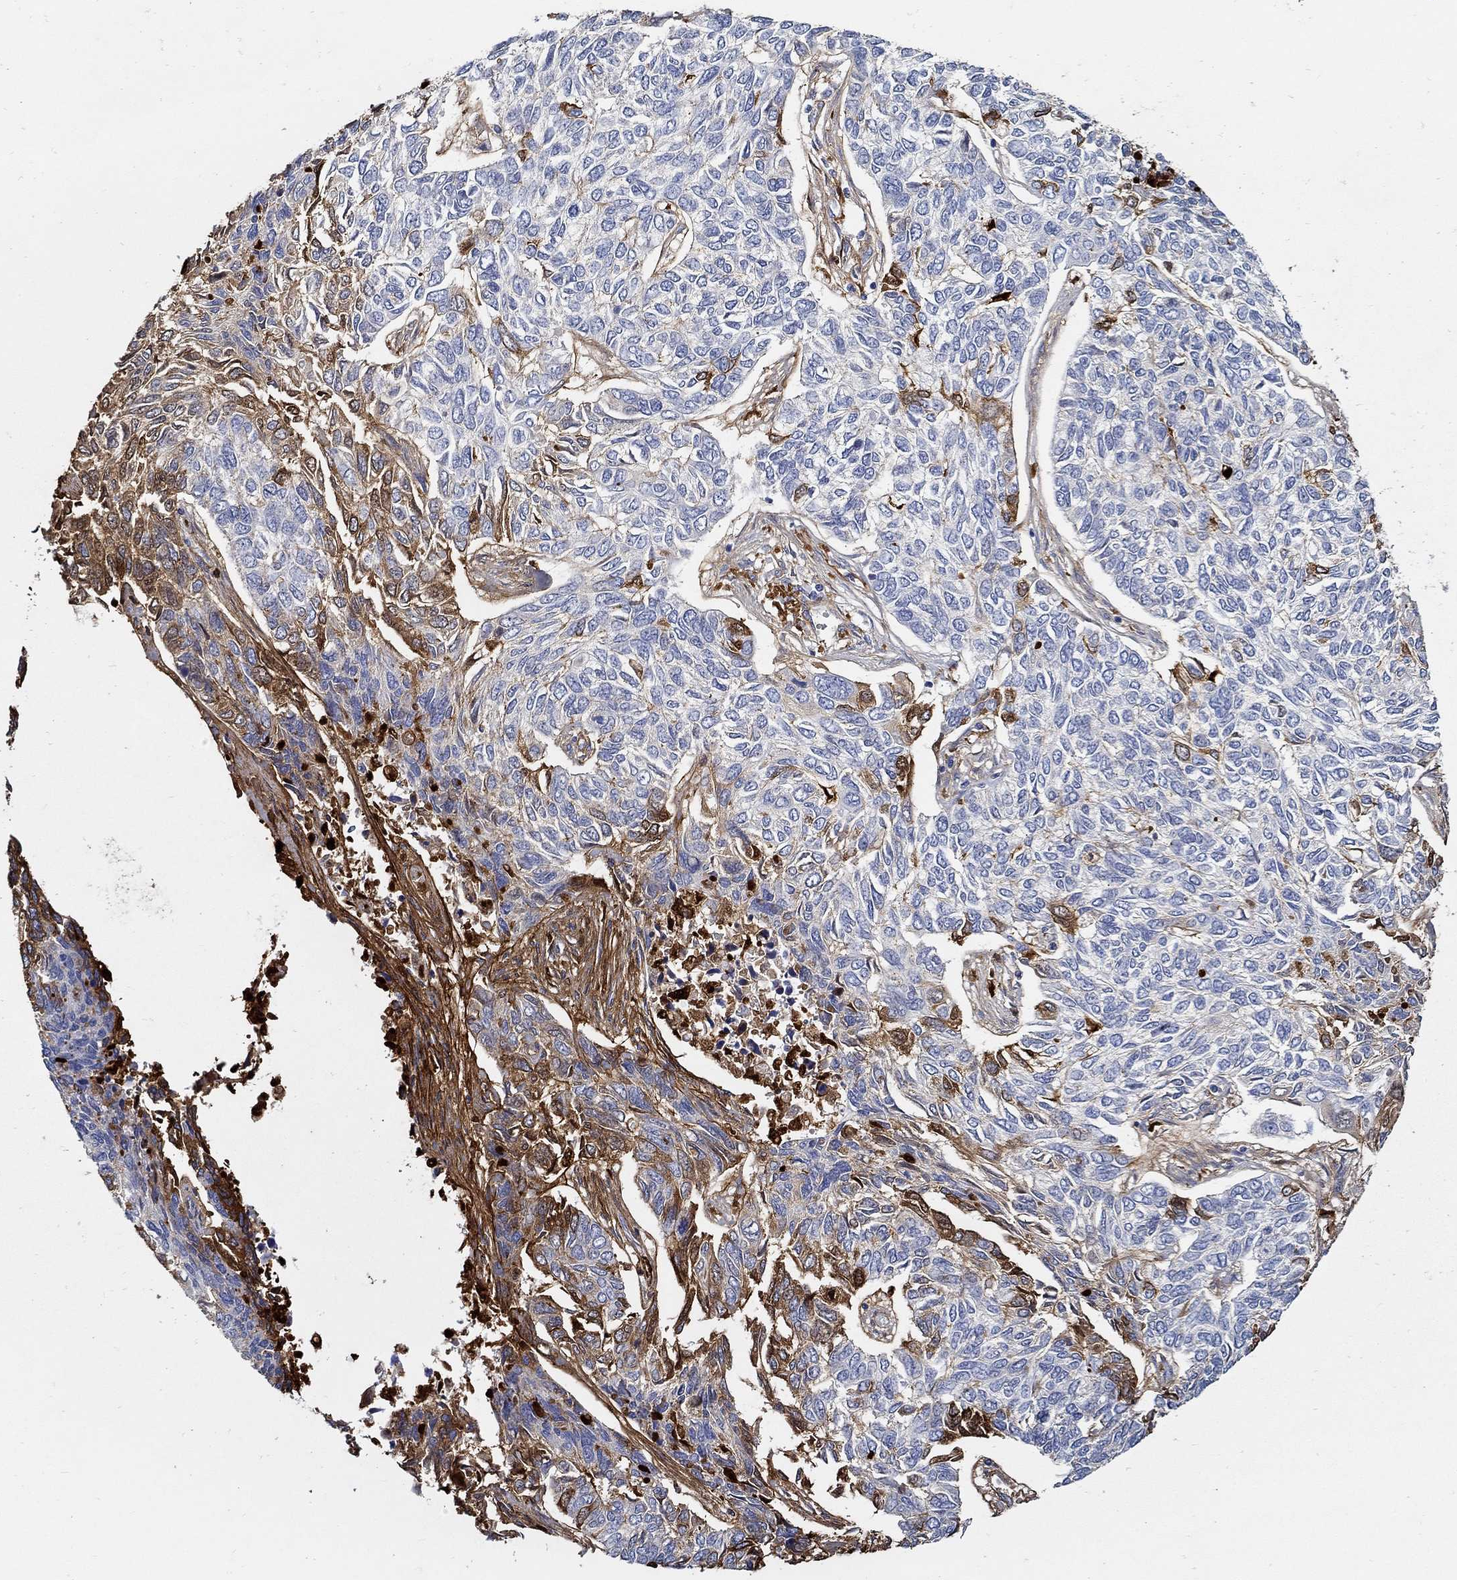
{"staining": {"intensity": "strong", "quantity": "<25%", "location": "cytoplasmic/membranous"}, "tissue": "skin cancer", "cell_type": "Tumor cells", "image_type": "cancer", "snomed": [{"axis": "morphology", "description": "Basal cell carcinoma"}, {"axis": "topography", "description": "Skin"}], "caption": "This is a photomicrograph of immunohistochemistry (IHC) staining of skin basal cell carcinoma, which shows strong staining in the cytoplasmic/membranous of tumor cells.", "gene": "TGFBI", "patient": {"sex": "female", "age": 65}}